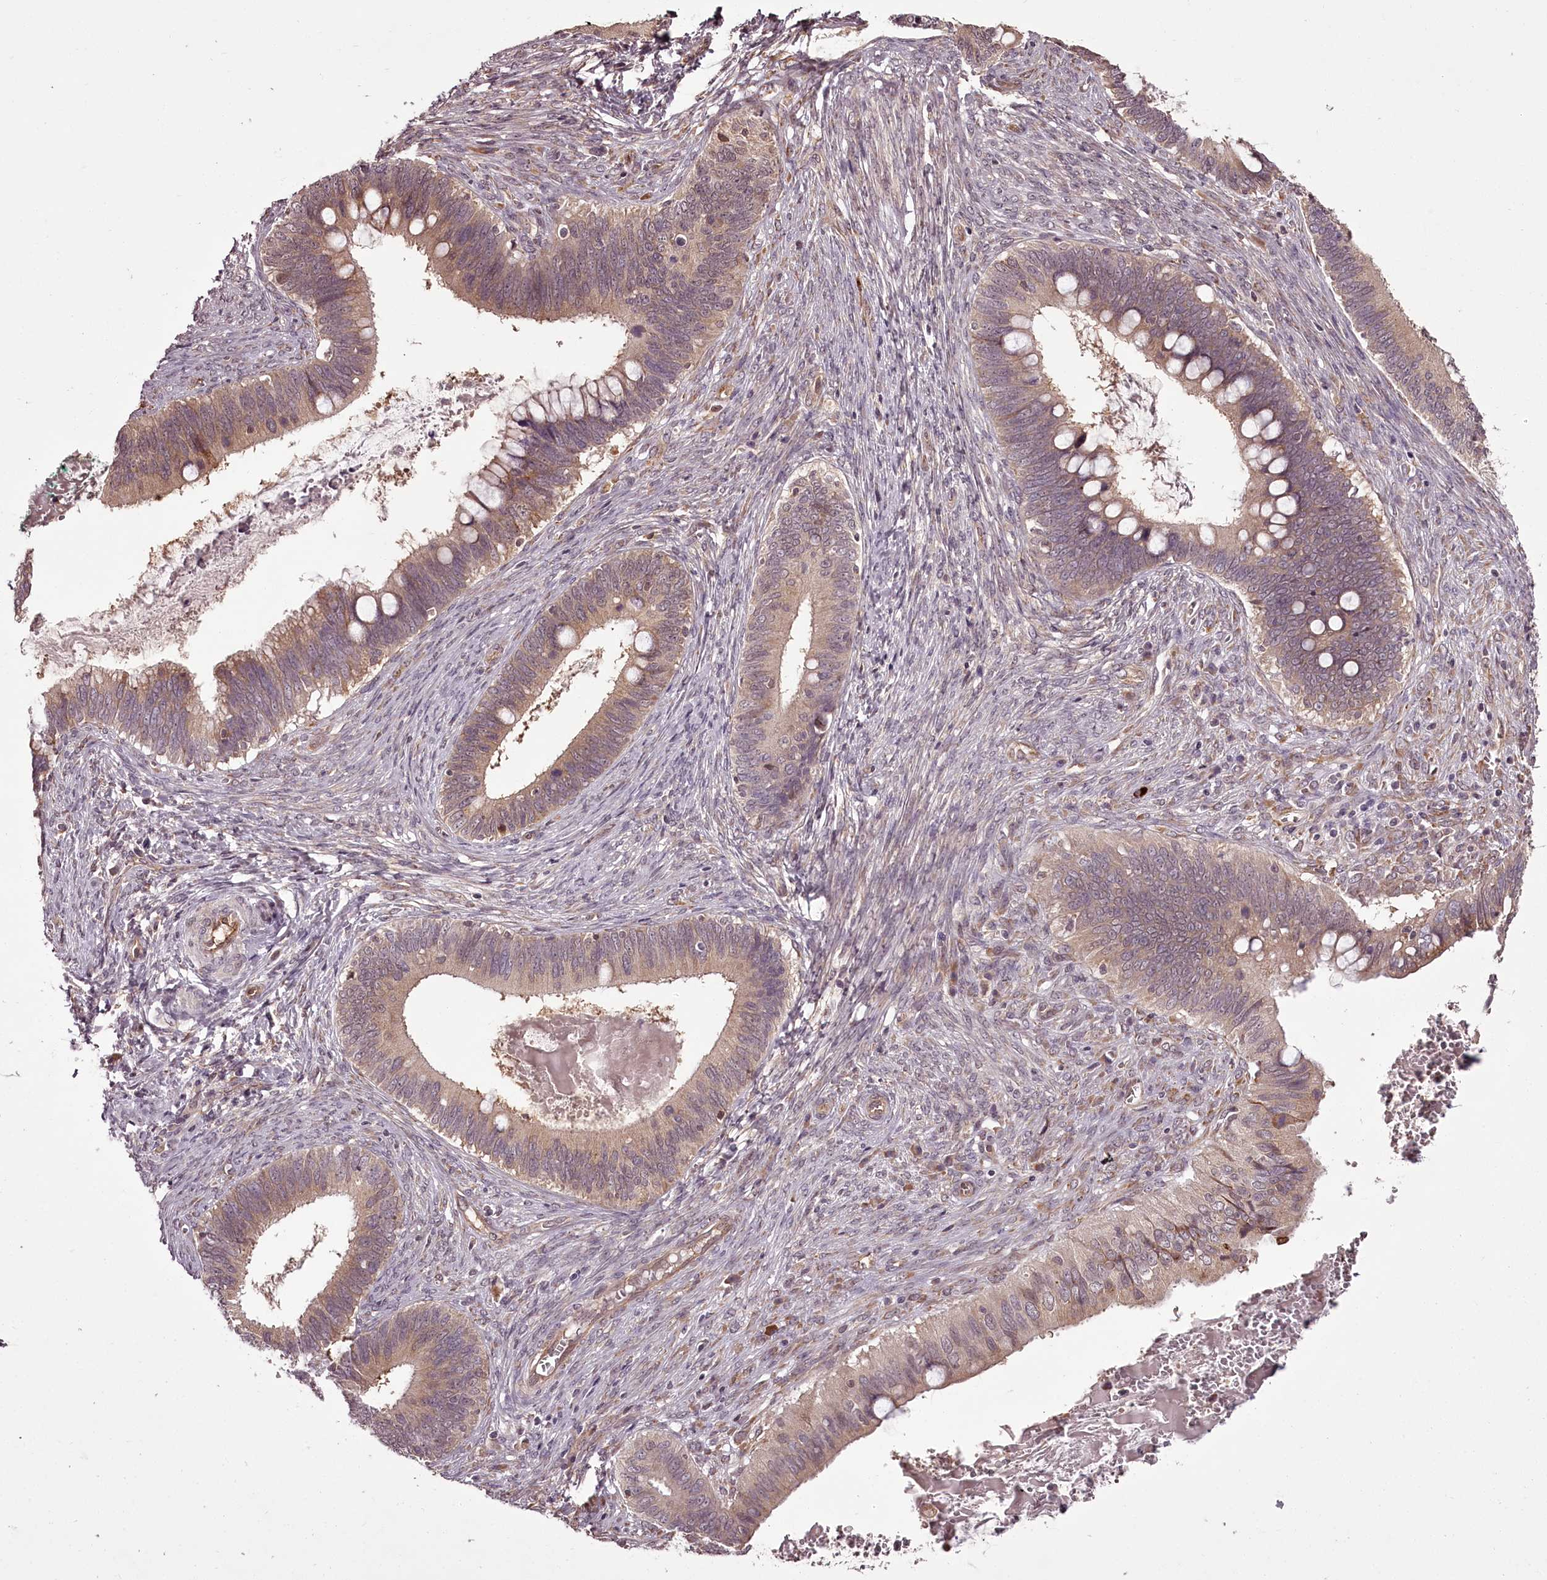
{"staining": {"intensity": "weak", "quantity": "25%-75%", "location": "cytoplasmic/membranous"}, "tissue": "cervical cancer", "cell_type": "Tumor cells", "image_type": "cancer", "snomed": [{"axis": "morphology", "description": "Adenocarcinoma, NOS"}, {"axis": "topography", "description": "Cervix"}], "caption": "Protein expression analysis of human cervical adenocarcinoma reveals weak cytoplasmic/membranous staining in approximately 25%-75% of tumor cells.", "gene": "CCDC92", "patient": {"sex": "female", "age": 42}}